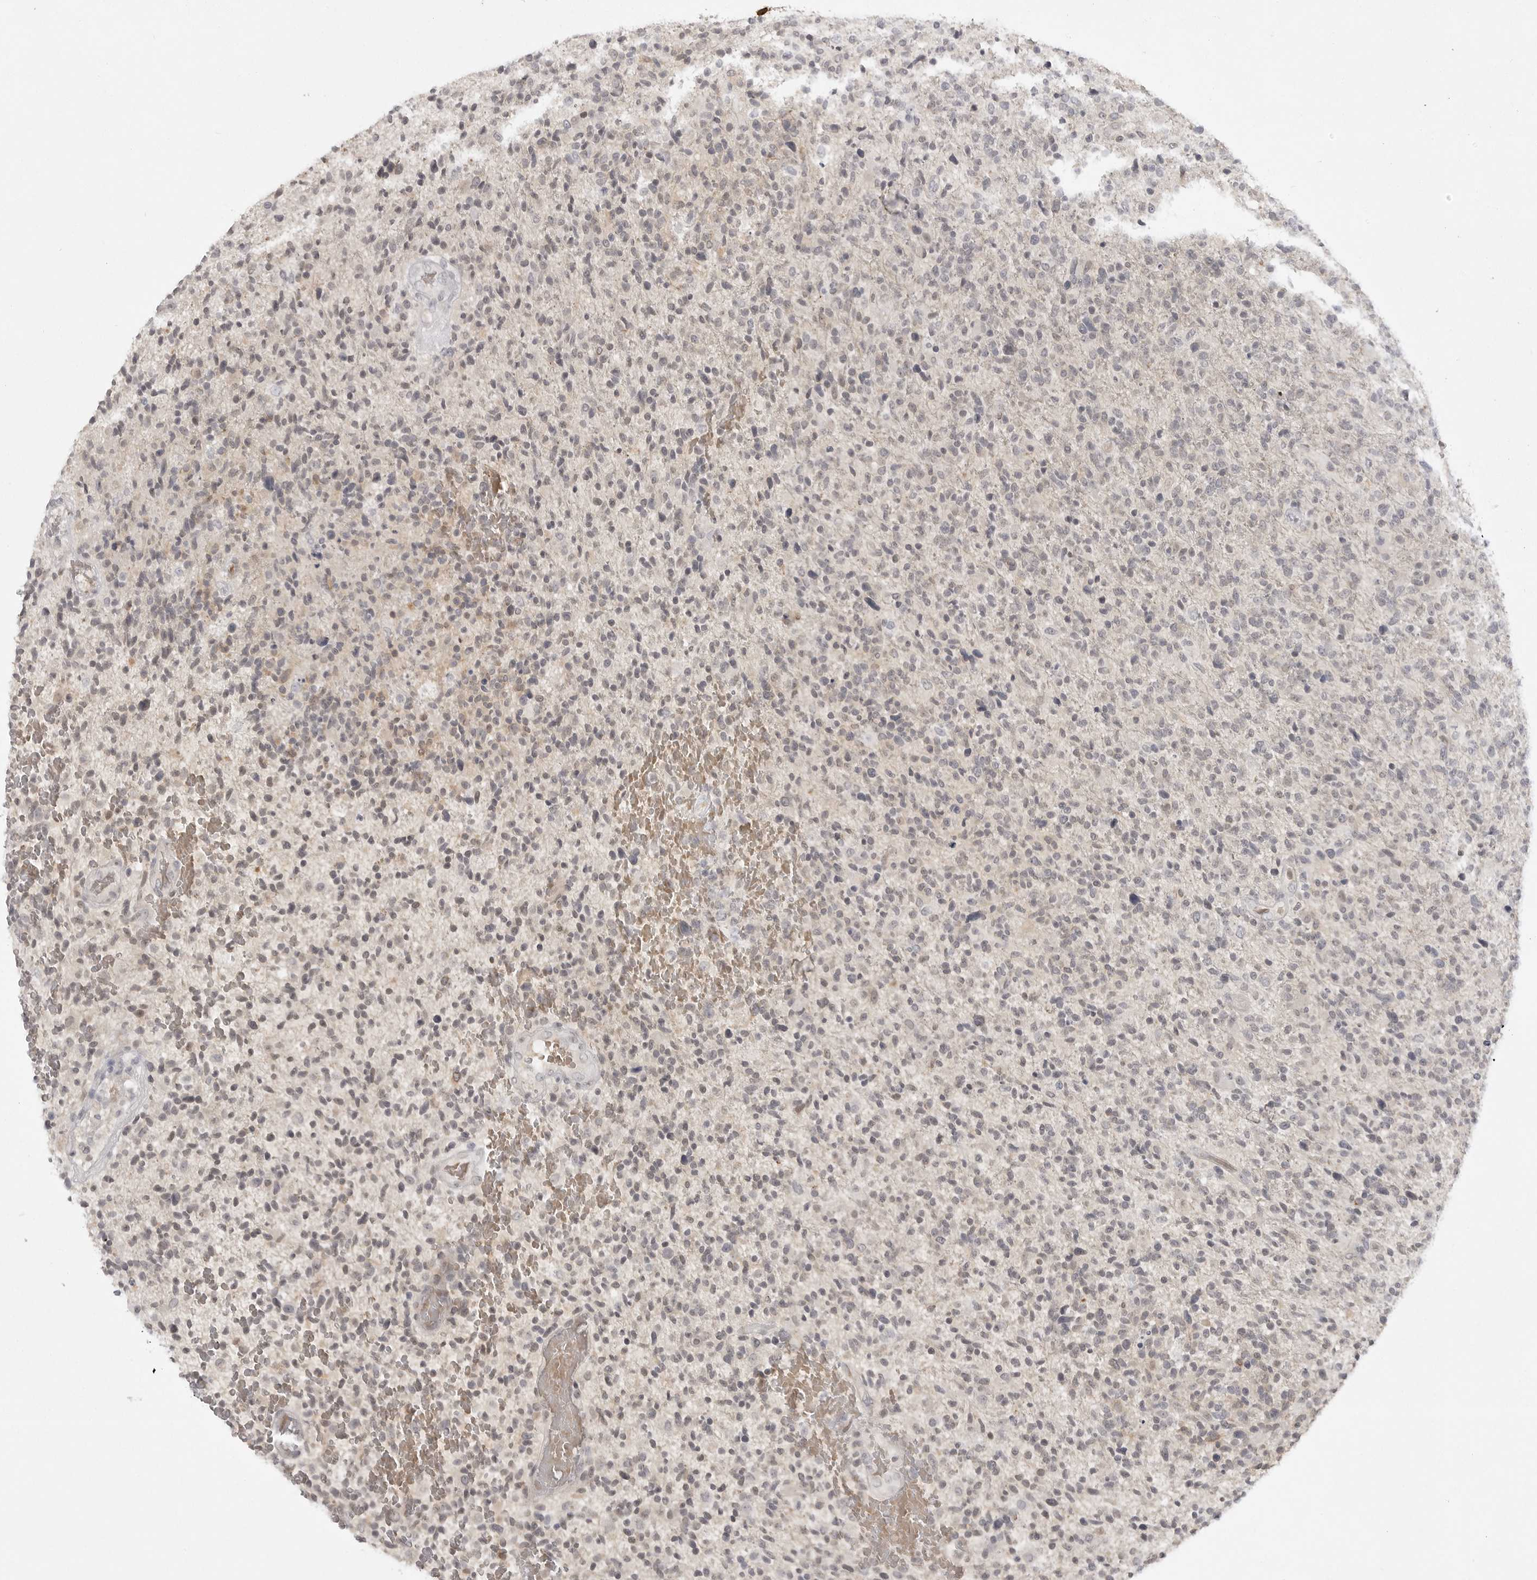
{"staining": {"intensity": "weak", "quantity": "<25%", "location": "cytoplasmic/membranous"}, "tissue": "glioma", "cell_type": "Tumor cells", "image_type": "cancer", "snomed": [{"axis": "morphology", "description": "Glioma, malignant, High grade"}, {"axis": "topography", "description": "Brain"}], "caption": "High magnification brightfield microscopy of malignant glioma (high-grade) stained with DAB (brown) and counterstained with hematoxylin (blue): tumor cells show no significant positivity.", "gene": "TCTN3", "patient": {"sex": "male", "age": 72}}